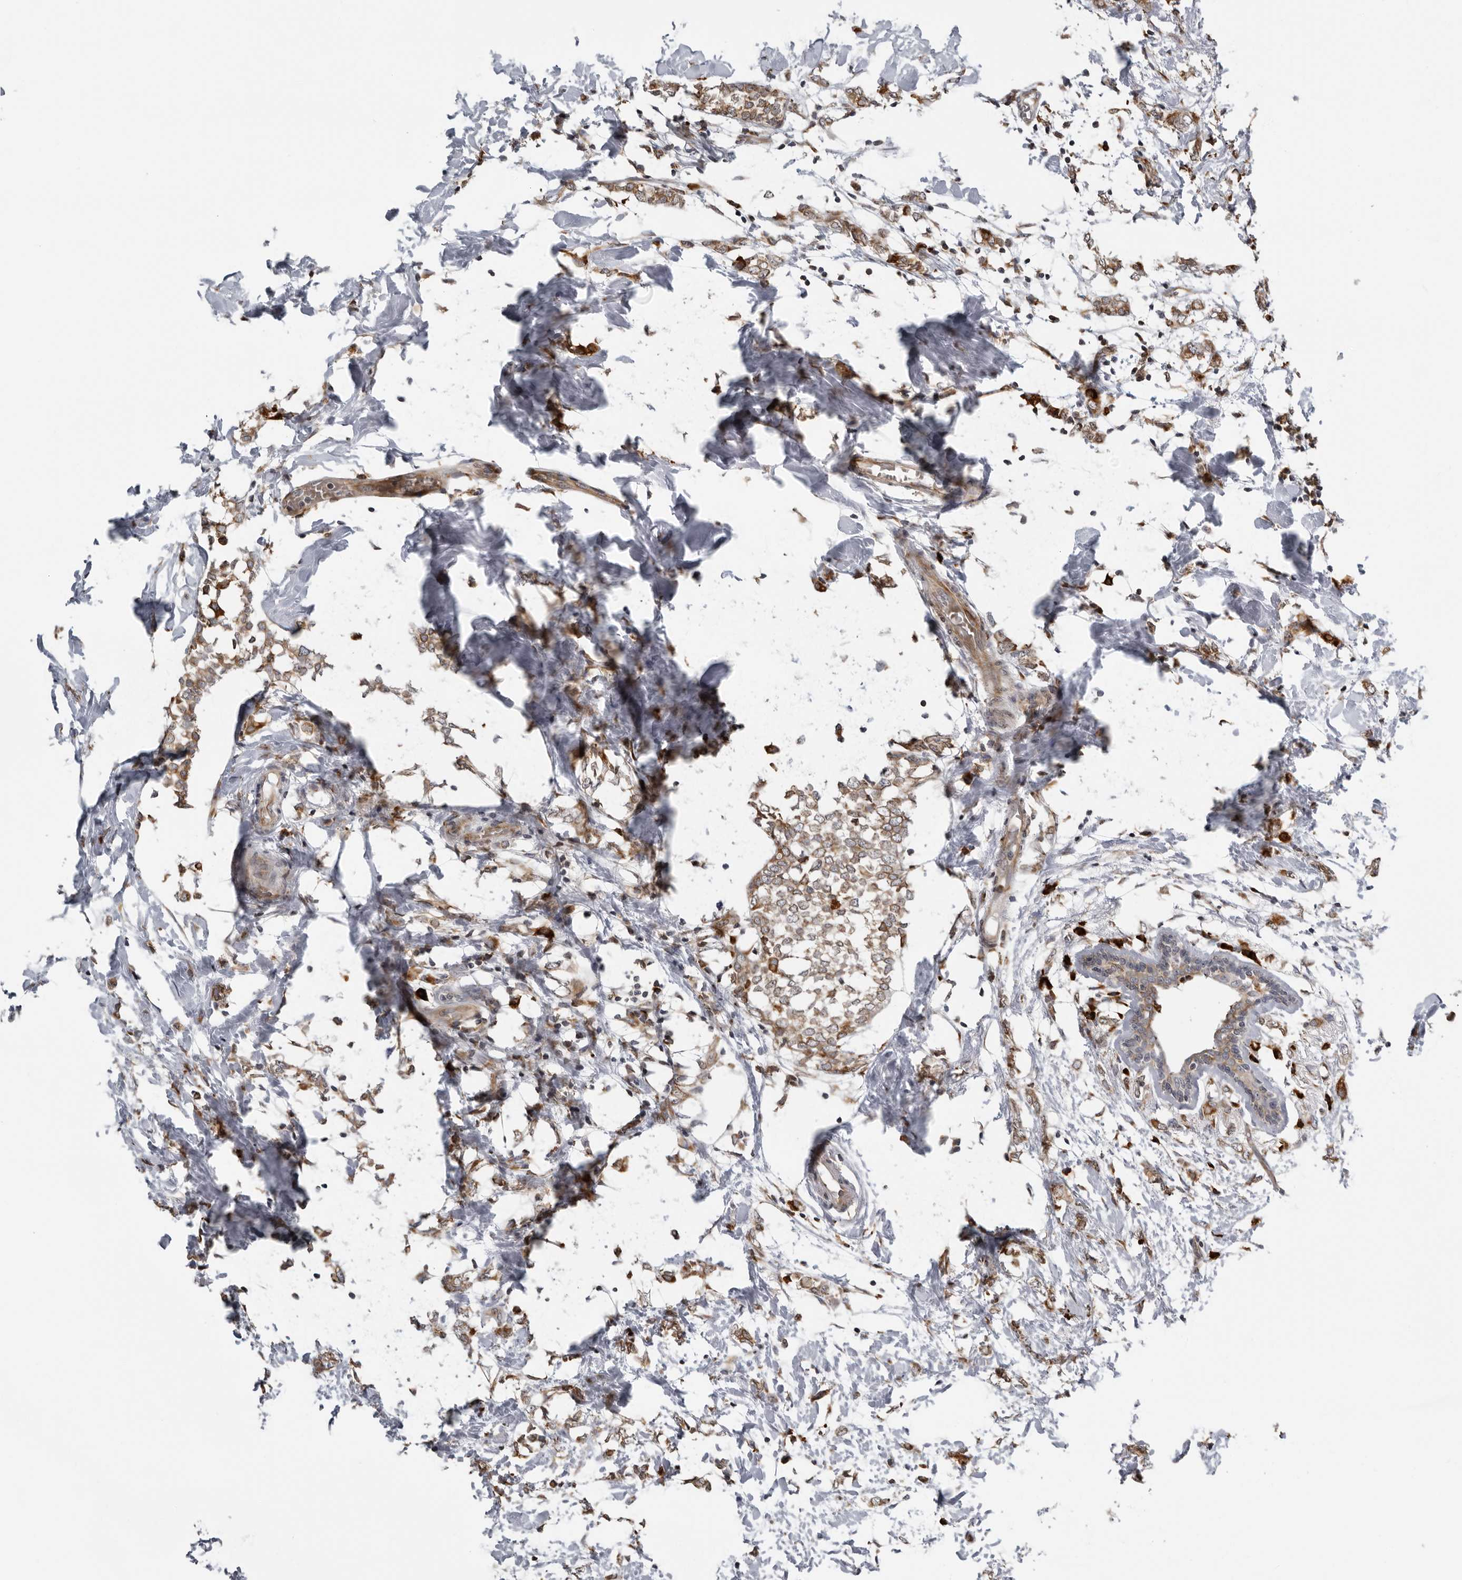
{"staining": {"intensity": "moderate", "quantity": ">75%", "location": "cytoplasmic/membranous"}, "tissue": "breast cancer", "cell_type": "Tumor cells", "image_type": "cancer", "snomed": [{"axis": "morphology", "description": "Normal tissue, NOS"}, {"axis": "morphology", "description": "Lobular carcinoma"}, {"axis": "topography", "description": "Breast"}], "caption": "Protein staining demonstrates moderate cytoplasmic/membranous staining in approximately >75% of tumor cells in lobular carcinoma (breast). The protein of interest is stained brown, and the nuclei are stained in blue (DAB IHC with brightfield microscopy, high magnification).", "gene": "ALPK2", "patient": {"sex": "female", "age": 47}}